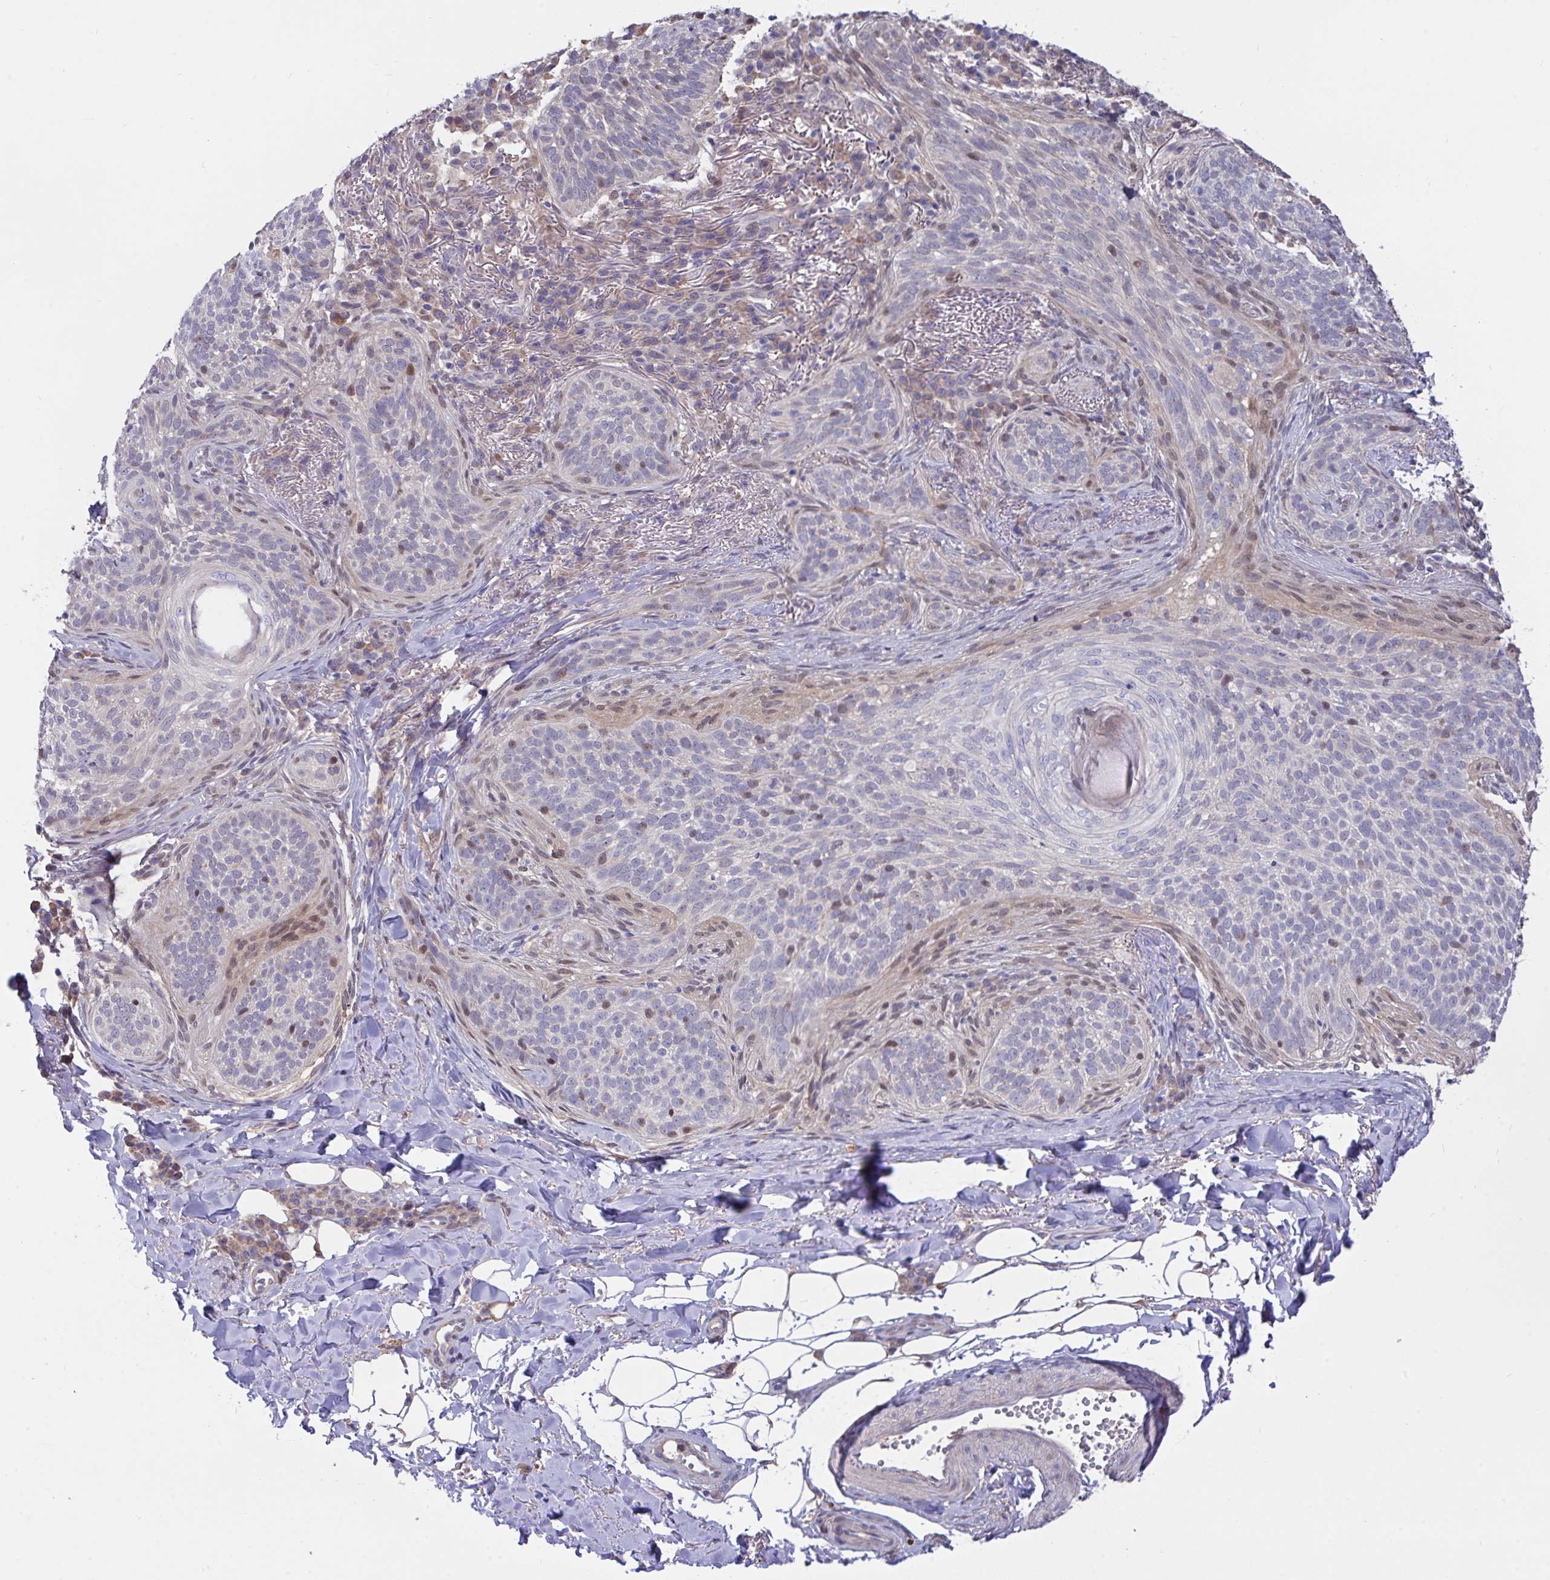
{"staining": {"intensity": "negative", "quantity": "none", "location": "none"}, "tissue": "skin cancer", "cell_type": "Tumor cells", "image_type": "cancer", "snomed": [{"axis": "morphology", "description": "Basal cell carcinoma"}, {"axis": "topography", "description": "Skin"}, {"axis": "topography", "description": "Skin of head"}], "caption": "Micrograph shows no significant protein expression in tumor cells of skin cancer.", "gene": "L3HYPDH", "patient": {"sex": "male", "age": 62}}